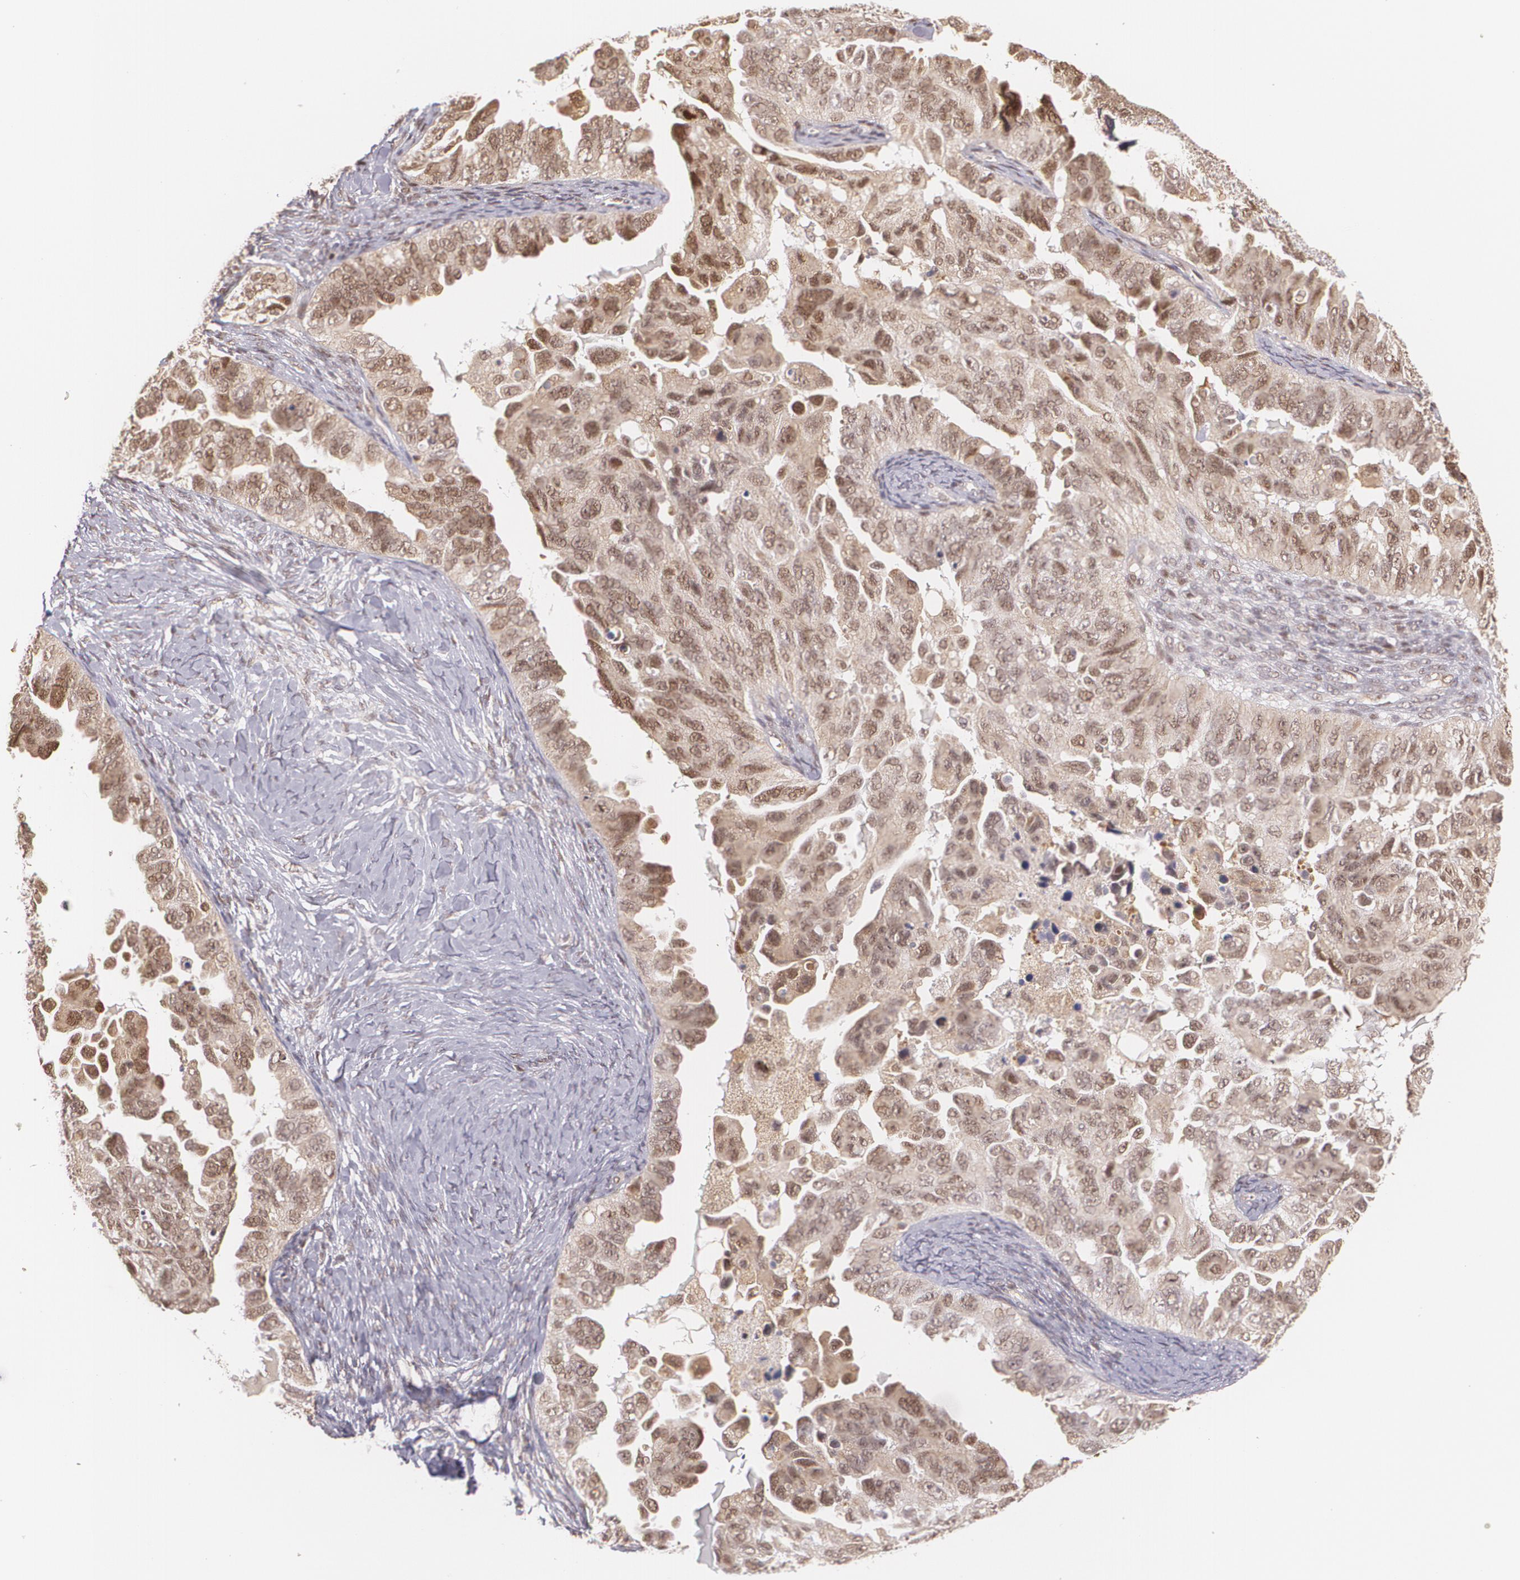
{"staining": {"intensity": "weak", "quantity": ">75%", "location": "cytoplasmic/membranous,nuclear"}, "tissue": "ovarian cancer", "cell_type": "Tumor cells", "image_type": "cancer", "snomed": [{"axis": "morphology", "description": "Cystadenocarcinoma, serous, NOS"}, {"axis": "topography", "description": "Ovary"}], "caption": "Tumor cells display low levels of weak cytoplasmic/membranous and nuclear positivity in approximately >75% of cells in ovarian serous cystadenocarcinoma.", "gene": "CUL2", "patient": {"sex": "female", "age": 82}}